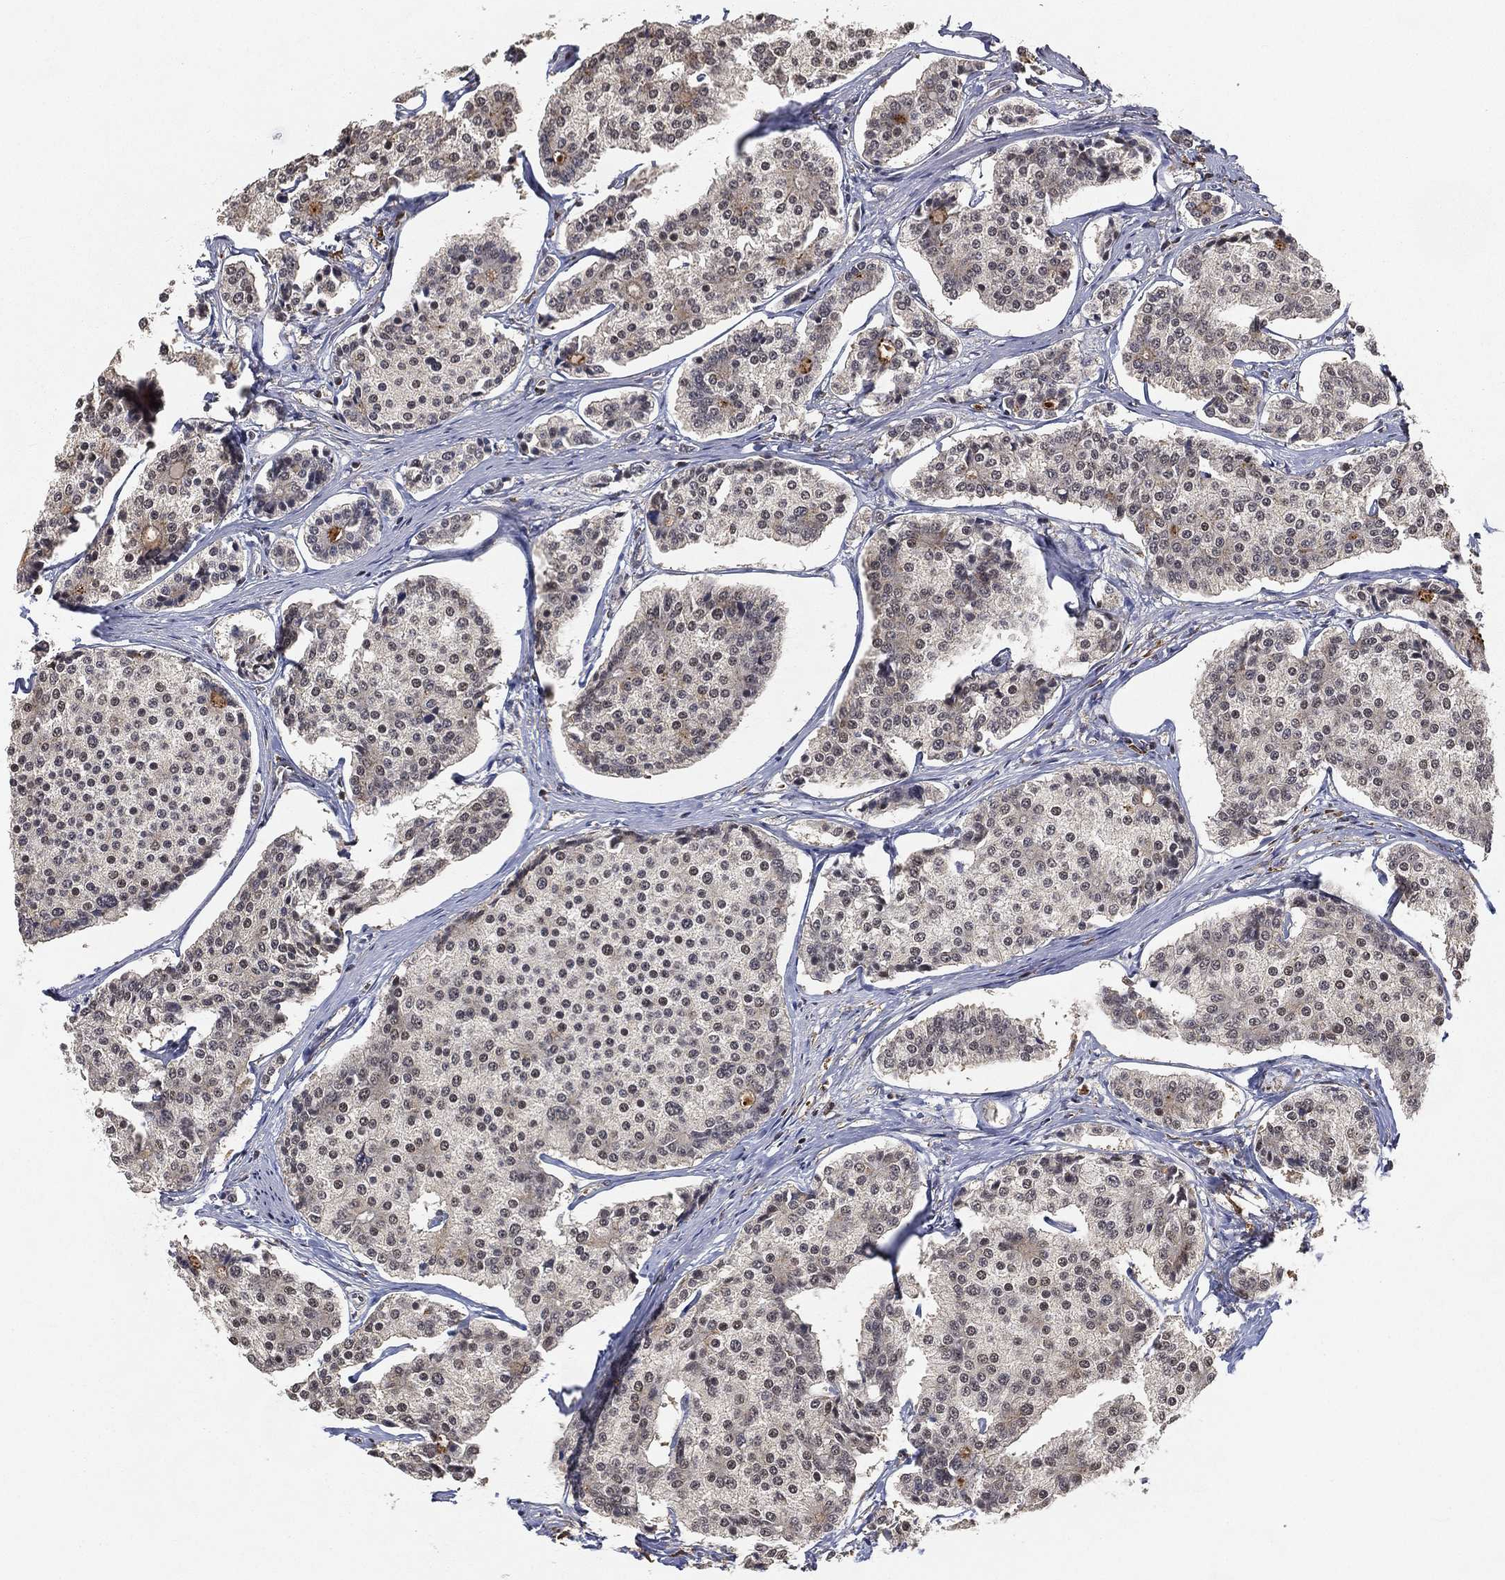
{"staining": {"intensity": "negative", "quantity": "none", "location": "none"}, "tissue": "carcinoid", "cell_type": "Tumor cells", "image_type": "cancer", "snomed": [{"axis": "morphology", "description": "Carcinoid, malignant, NOS"}, {"axis": "topography", "description": "Small intestine"}], "caption": "This is an IHC image of human carcinoid (malignant). There is no staining in tumor cells.", "gene": "WDR26", "patient": {"sex": "female", "age": 65}}